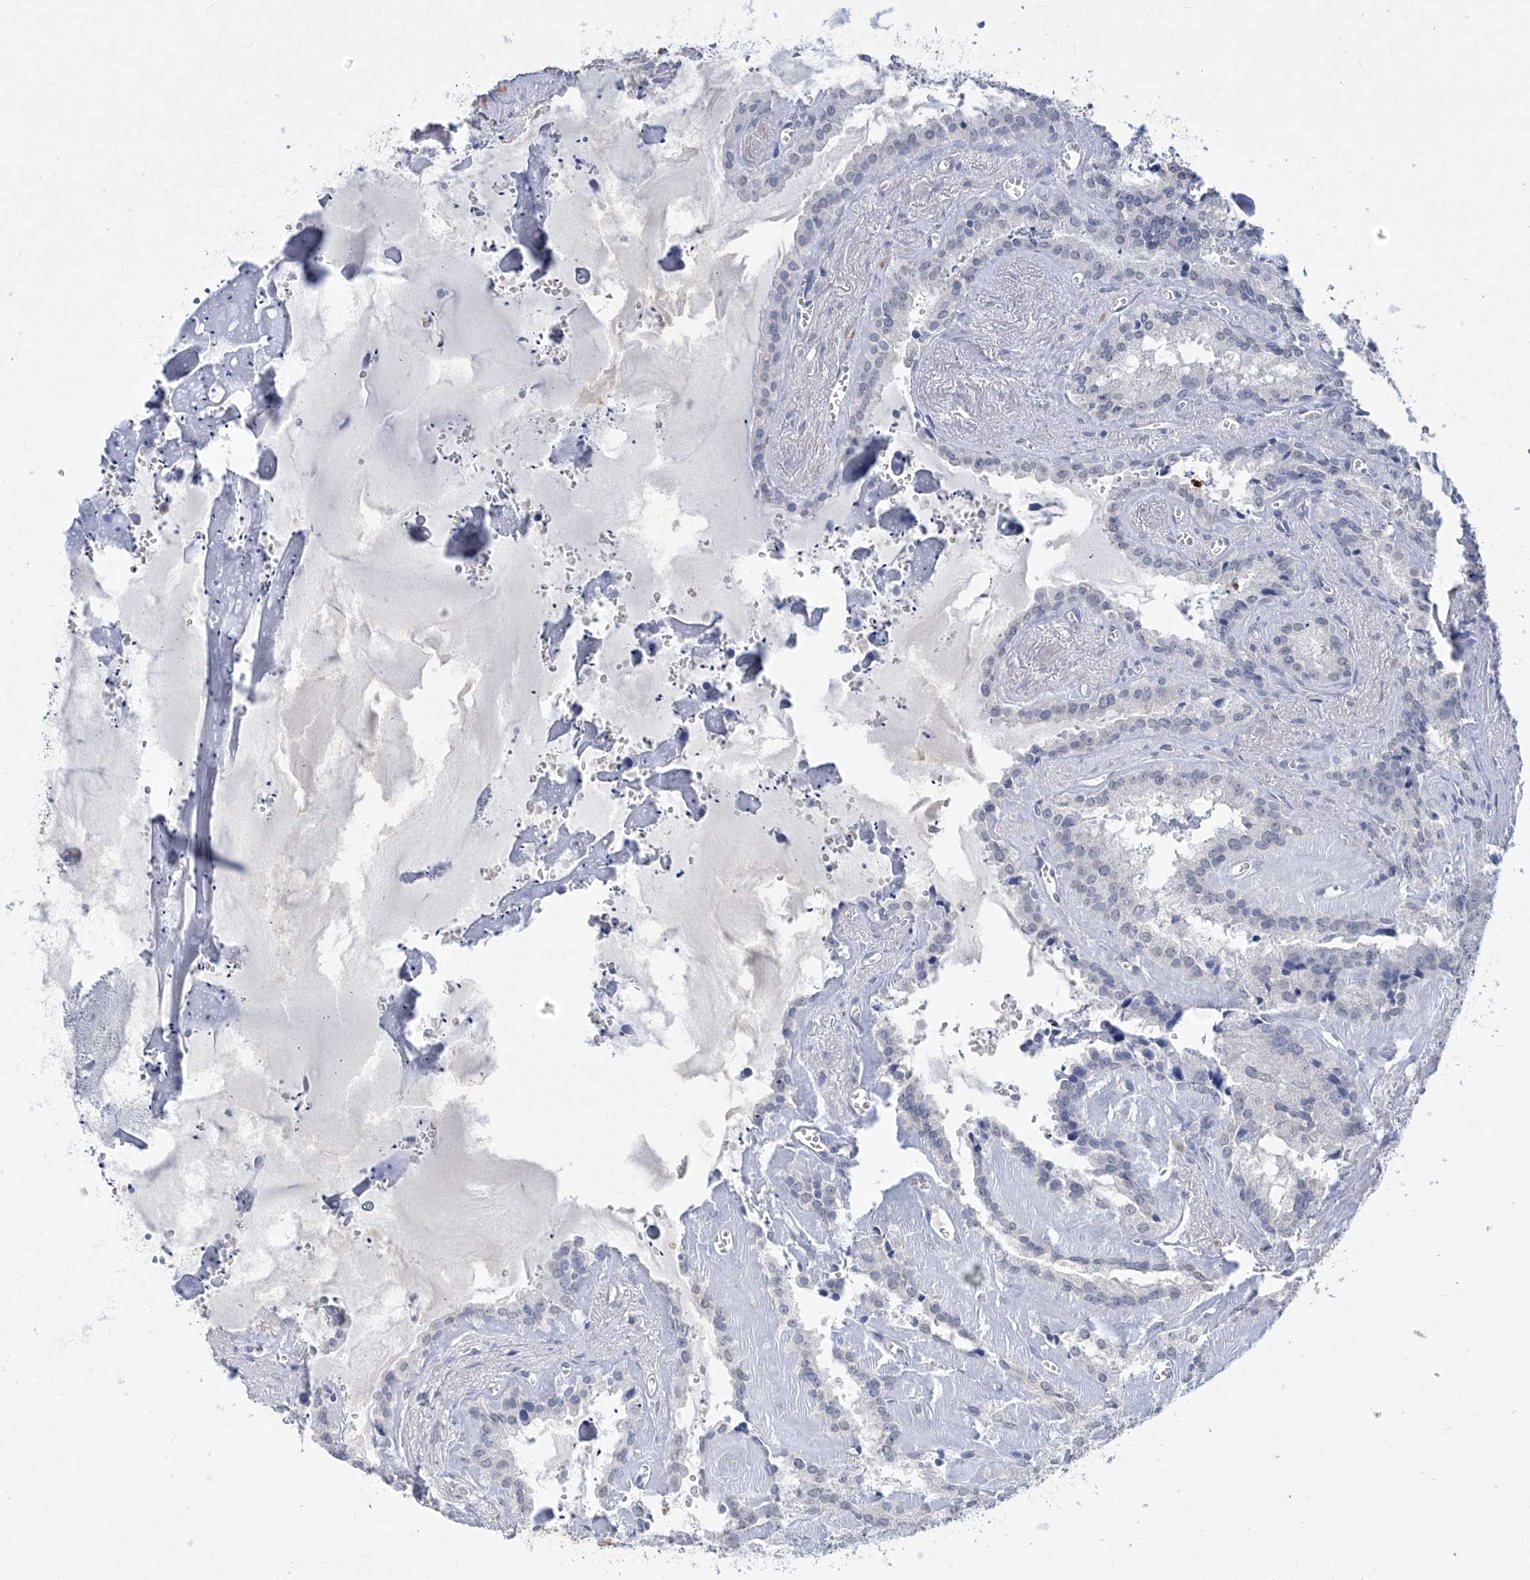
{"staining": {"intensity": "negative", "quantity": "none", "location": "none"}, "tissue": "seminal vesicle", "cell_type": "Glandular cells", "image_type": "normal", "snomed": [{"axis": "morphology", "description": "Normal tissue, NOS"}, {"axis": "topography", "description": "Prostate"}, {"axis": "topography", "description": "Seminal veicle"}], "caption": "This is a histopathology image of immunohistochemistry (IHC) staining of benign seminal vesicle, which shows no staining in glandular cells. The staining was performed using DAB to visualize the protein expression in brown, while the nuclei were stained in blue with hematoxylin (Magnification: 20x).", "gene": "C11orf58", "patient": {"sex": "male", "age": 59}}